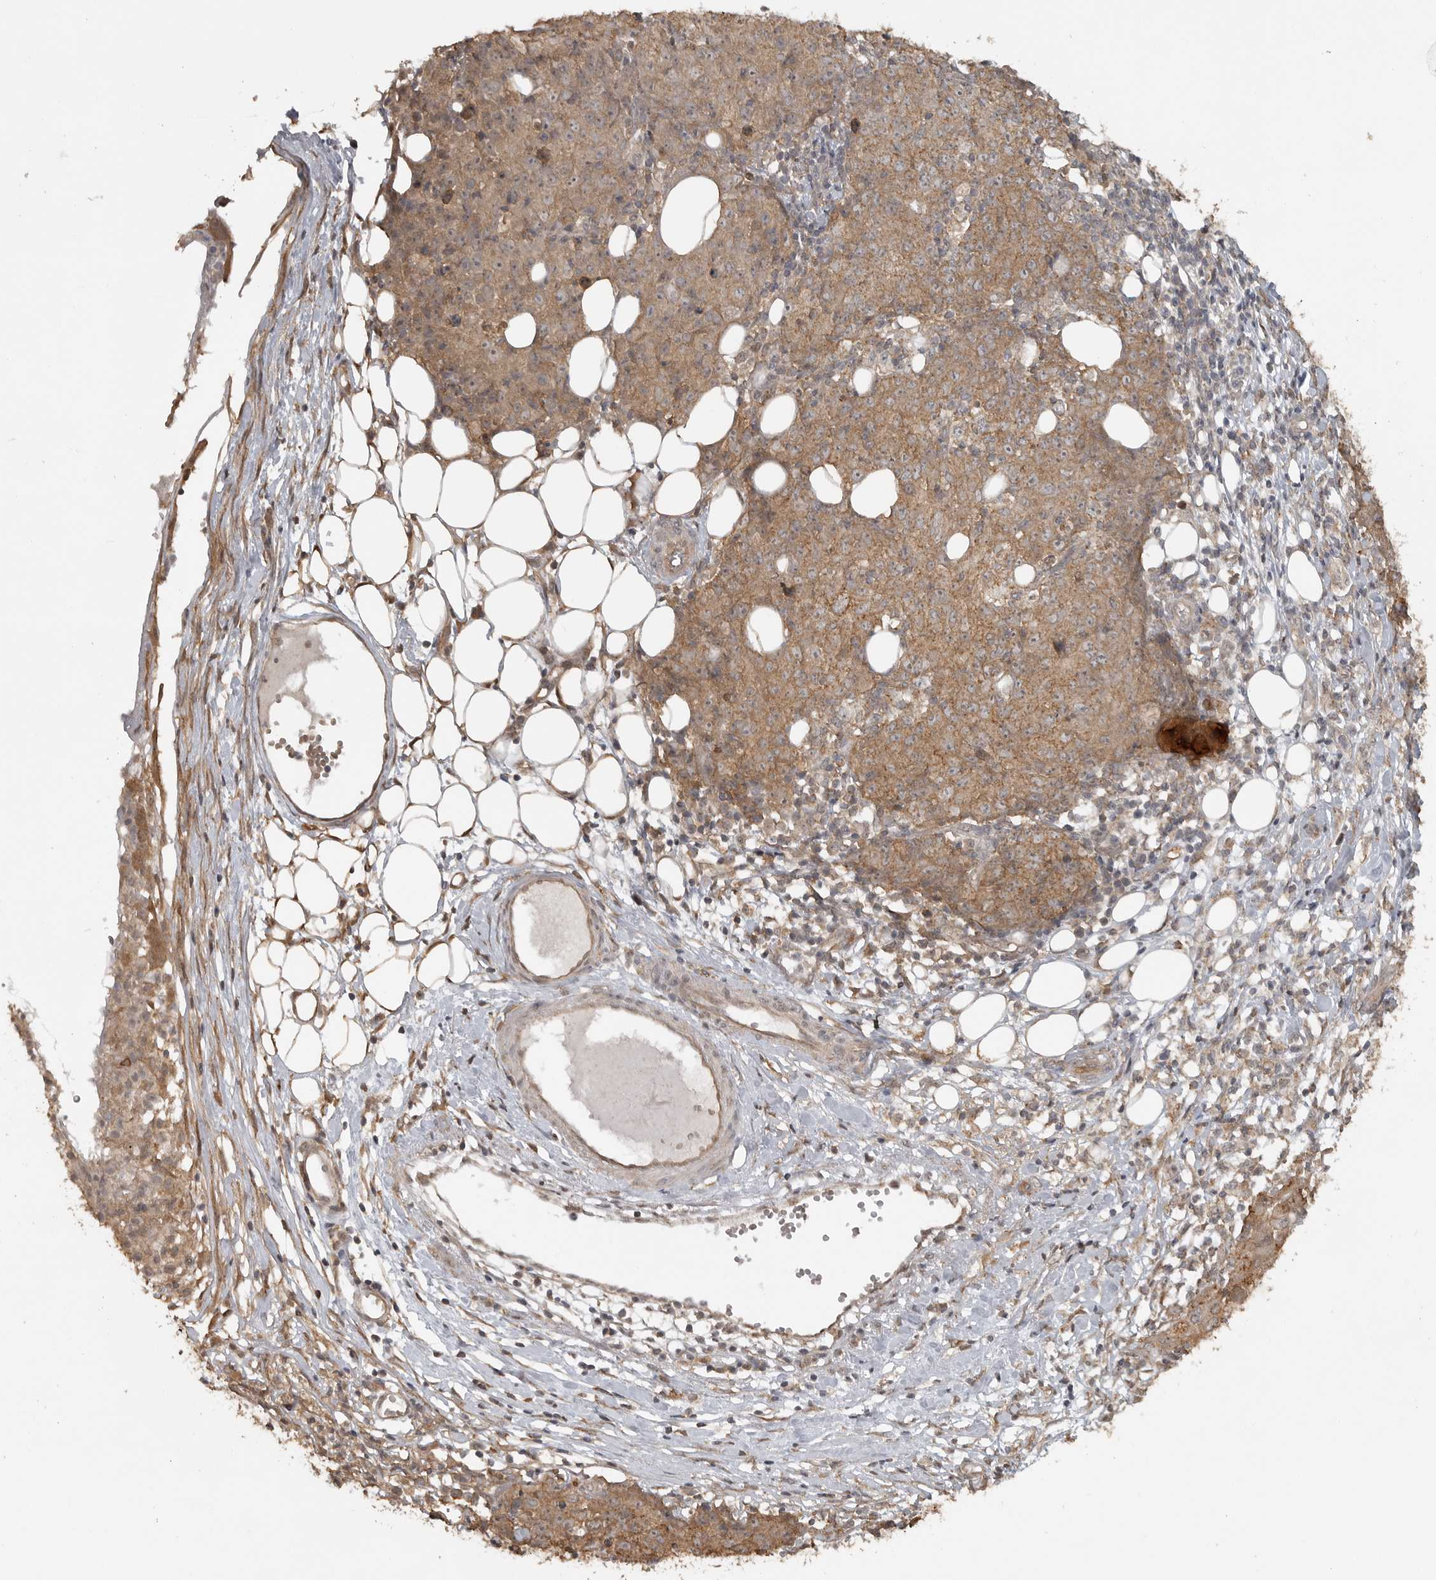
{"staining": {"intensity": "moderate", "quantity": ">75%", "location": "cytoplasmic/membranous"}, "tissue": "ovarian cancer", "cell_type": "Tumor cells", "image_type": "cancer", "snomed": [{"axis": "morphology", "description": "Carcinoma, endometroid"}, {"axis": "topography", "description": "Ovary"}], "caption": "Immunohistochemistry (IHC) of endometroid carcinoma (ovarian) exhibits medium levels of moderate cytoplasmic/membranous staining in about >75% of tumor cells.", "gene": "LLGL1", "patient": {"sex": "female", "age": 42}}